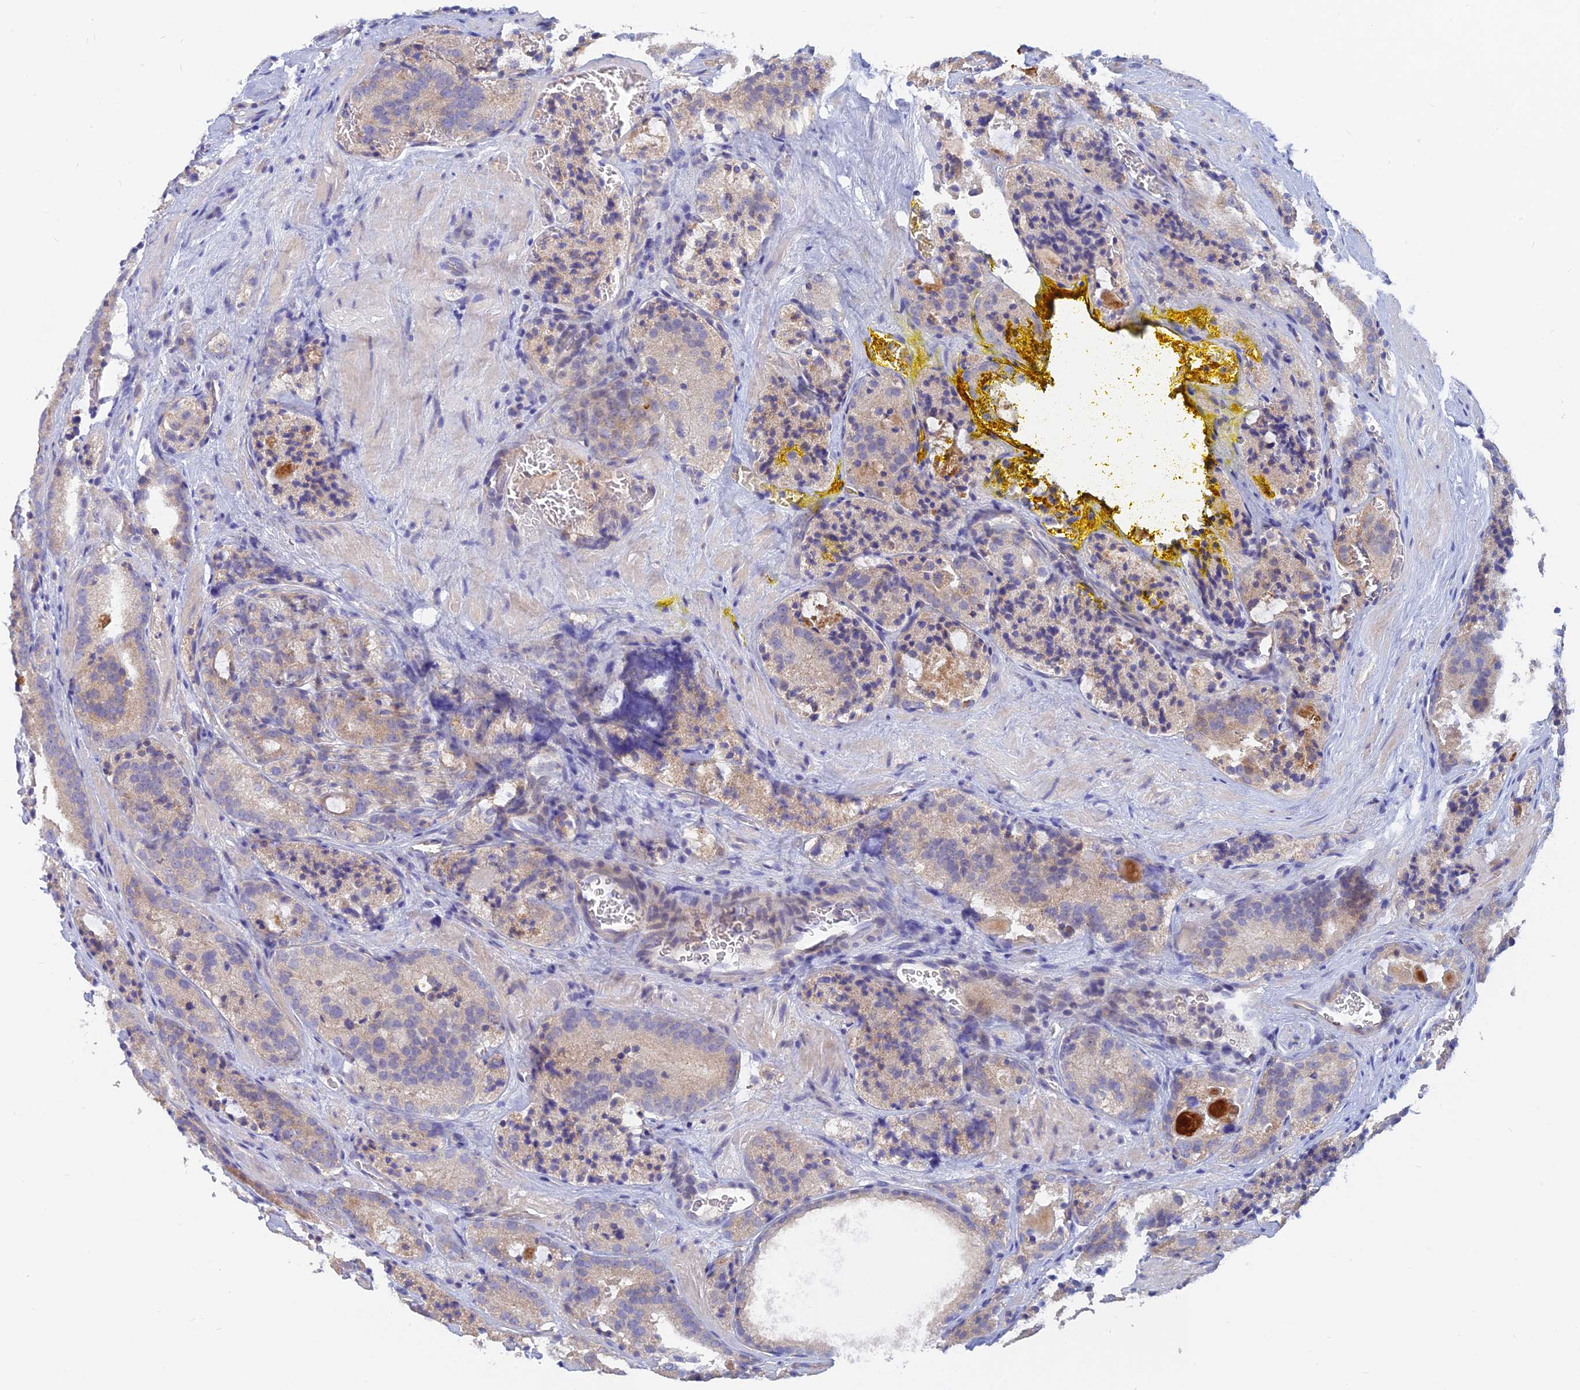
{"staining": {"intensity": "weak", "quantity": "<25%", "location": "cytoplasmic/membranous"}, "tissue": "prostate cancer", "cell_type": "Tumor cells", "image_type": "cancer", "snomed": [{"axis": "morphology", "description": "Adenocarcinoma, High grade"}, {"axis": "topography", "description": "Prostate"}], "caption": "Photomicrograph shows no protein staining in tumor cells of adenocarcinoma (high-grade) (prostate) tissue.", "gene": "CACNA1B", "patient": {"sex": "male", "age": 57}}